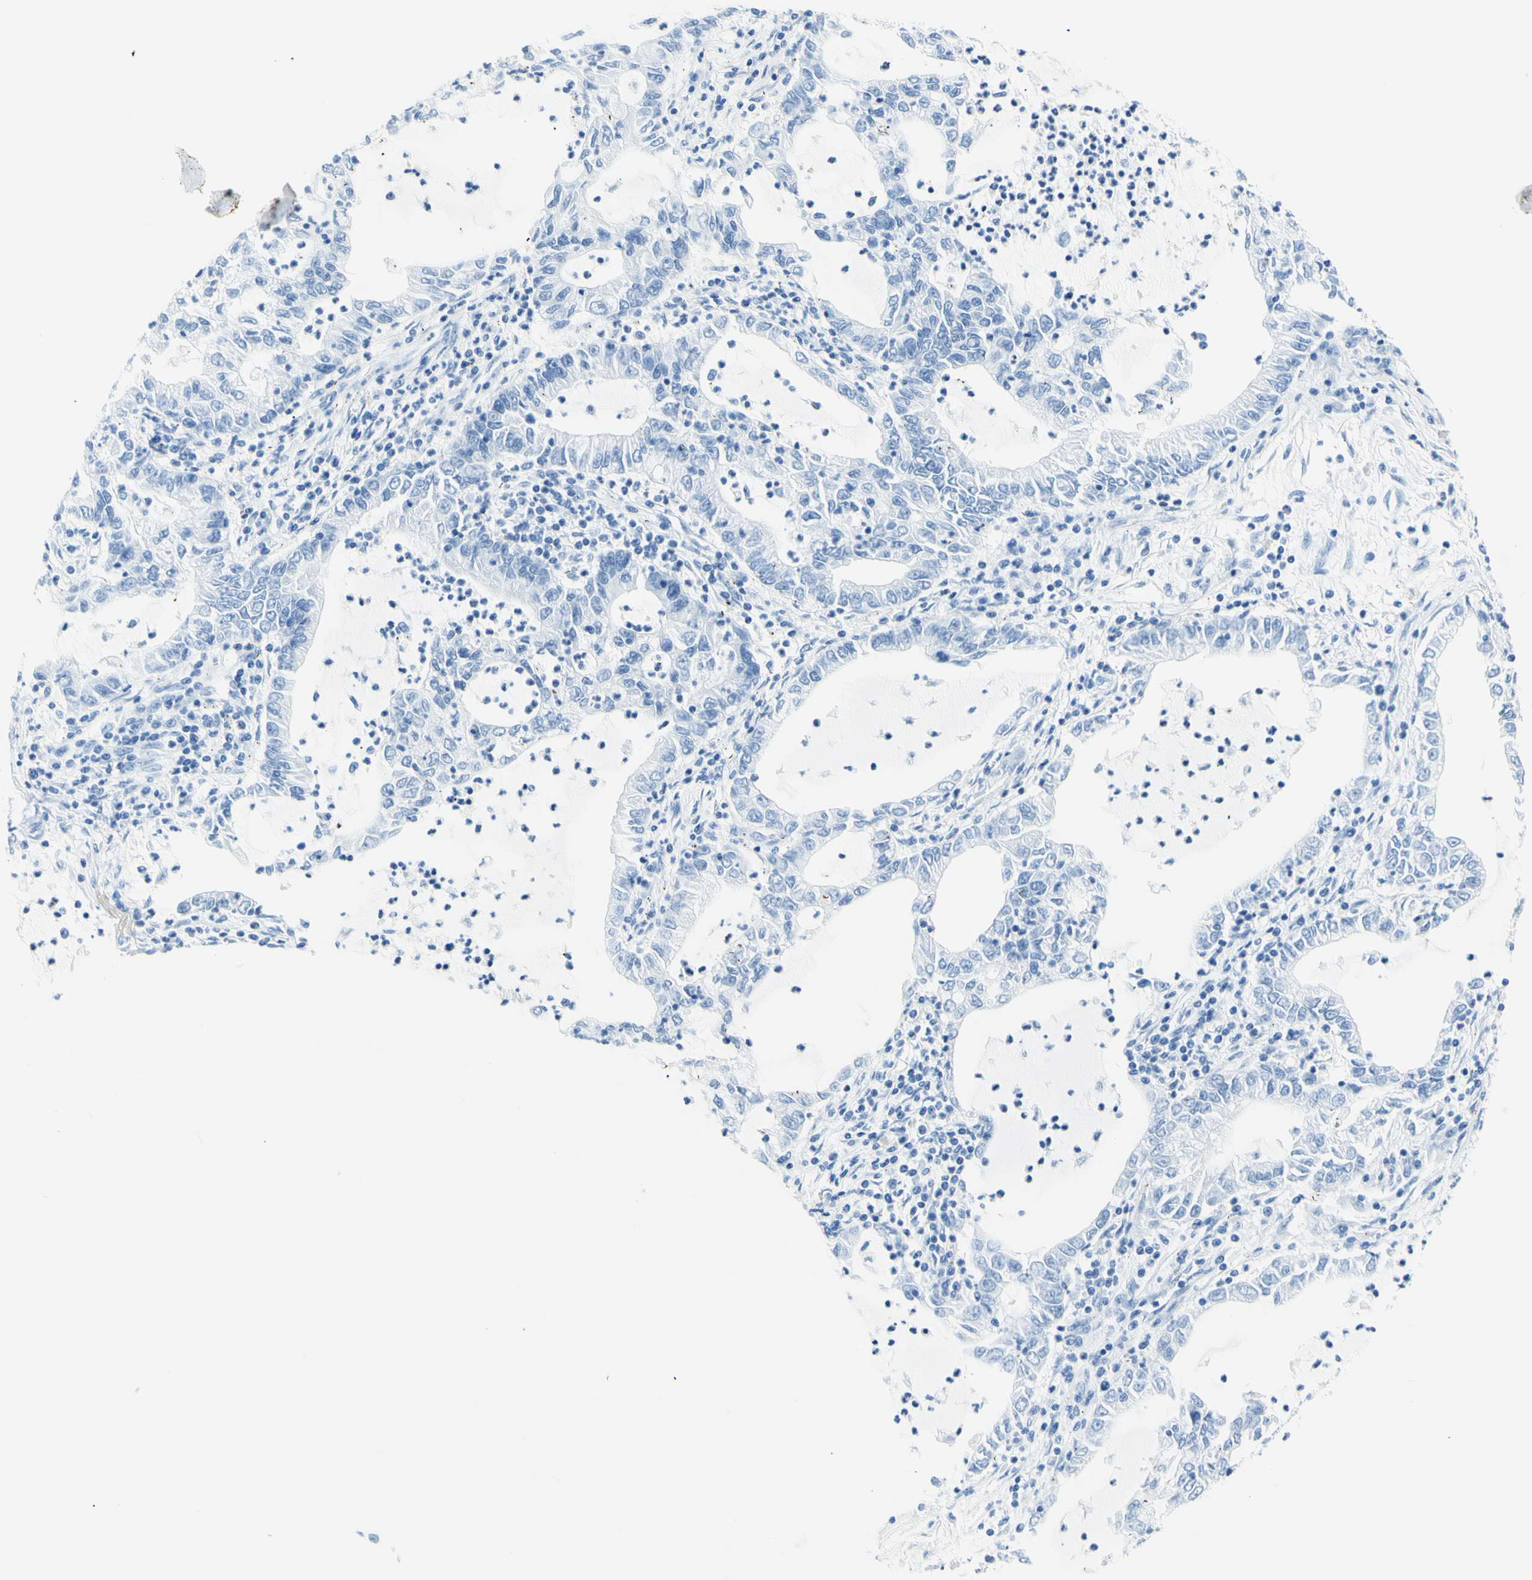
{"staining": {"intensity": "negative", "quantity": "none", "location": "none"}, "tissue": "lung cancer", "cell_type": "Tumor cells", "image_type": "cancer", "snomed": [{"axis": "morphology", "description": "Adenocarcinoma, NOS"}, {"axis": "topography", "description": "Lung"}], "caption": "Tumor cells are negative for brown protein staining in lung cancer (adenocarcinoma).", "gene": "HPCA", "patient": {"sex": "female", "age": 51}}